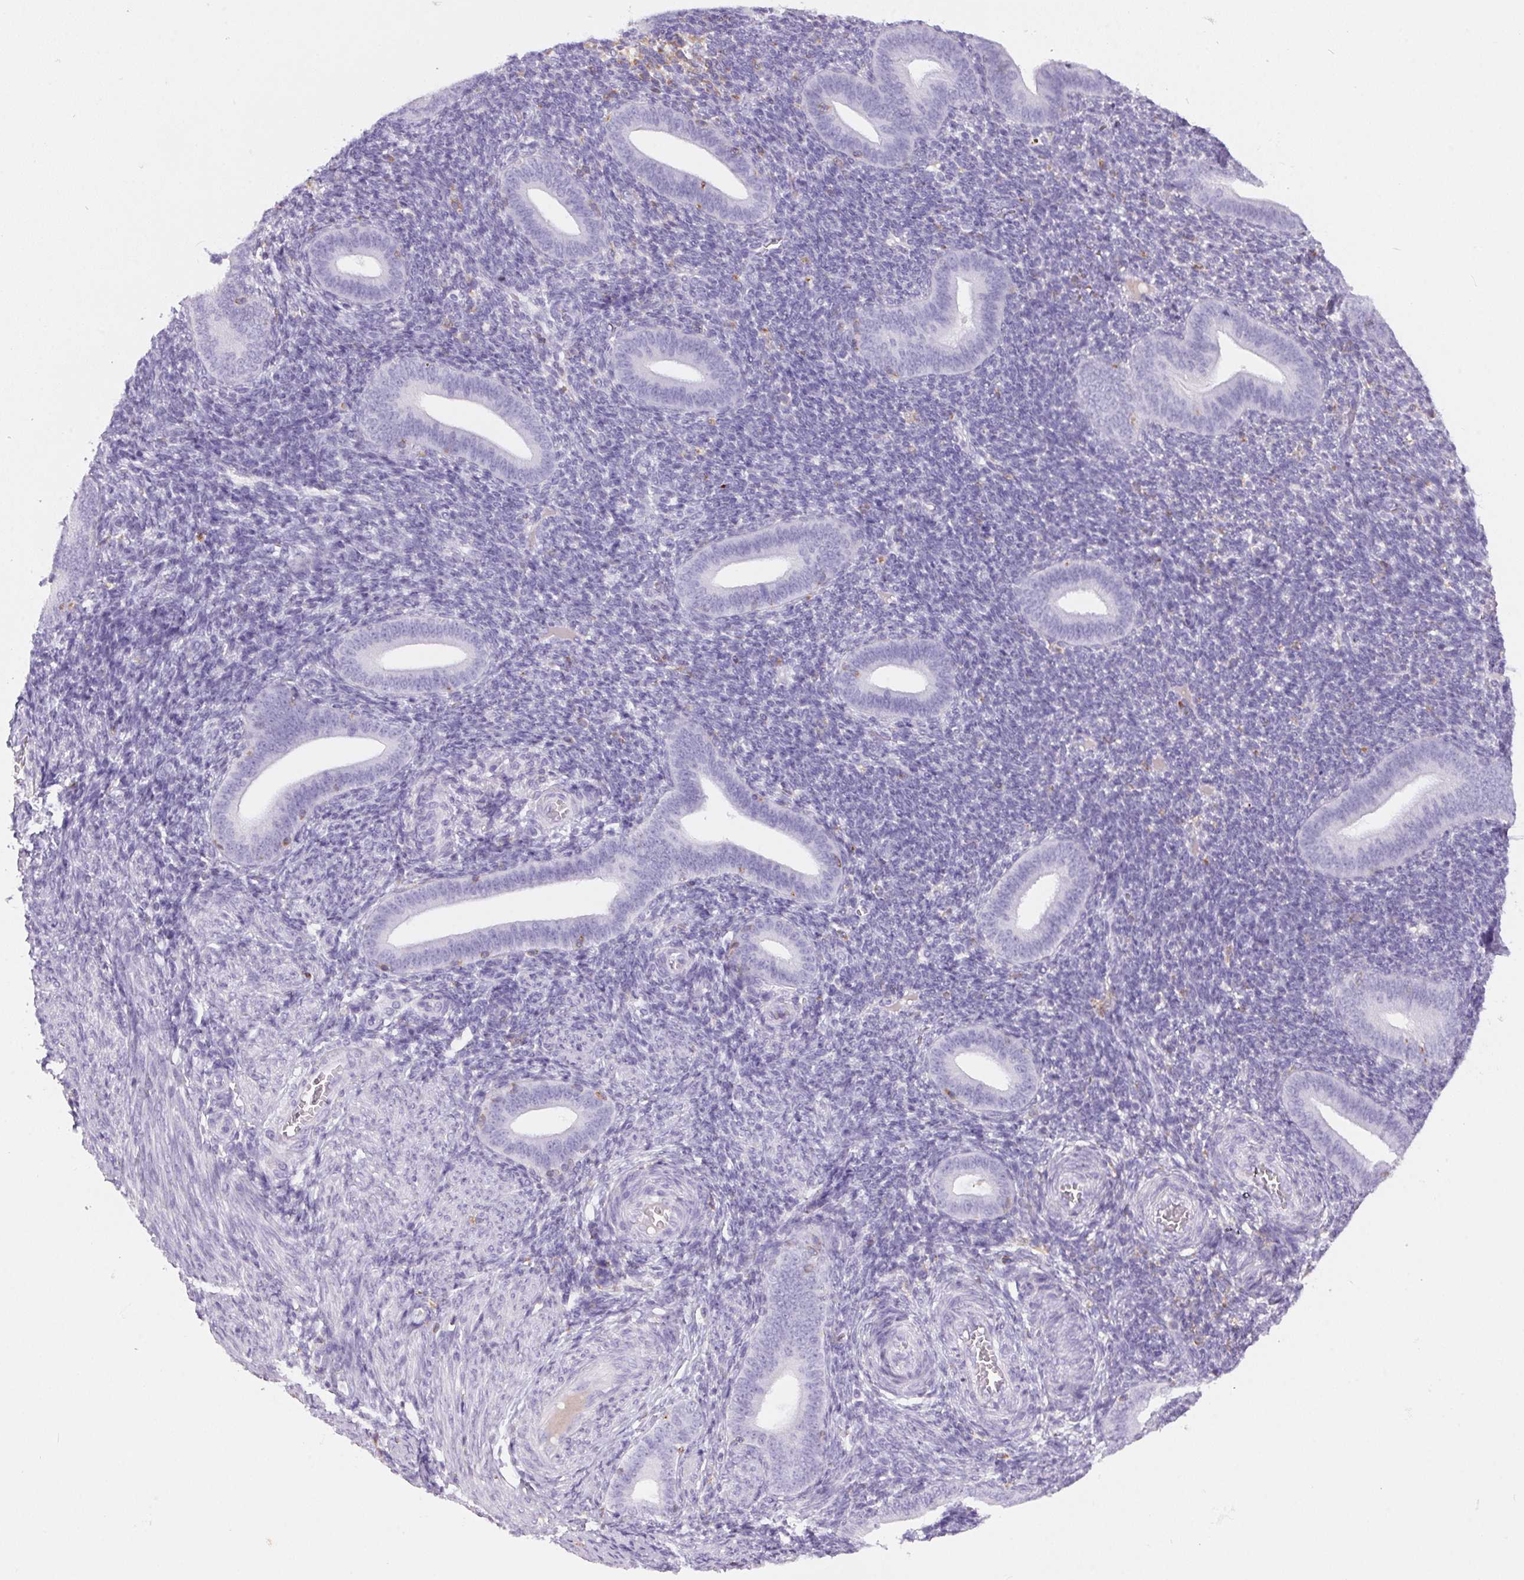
{"staining": {"intensity": "negative", "quantity": "none", "location": "none"}, "tissue": "endometrium", "cell_type": "Cells in endometrial stroma", "image_type": "normal", "snomed": [{"axis": "morphology", "description": "Normal tissue, NOS"}, {"axis": "topography", "description": "Endometrium"}], "caption": "Protein analysis of unremarkable endometrium exhibits no significant expression in cells in endometrial stroma.", "gene": "S100A2", "patient": {"sex": "female", "age": 25}}